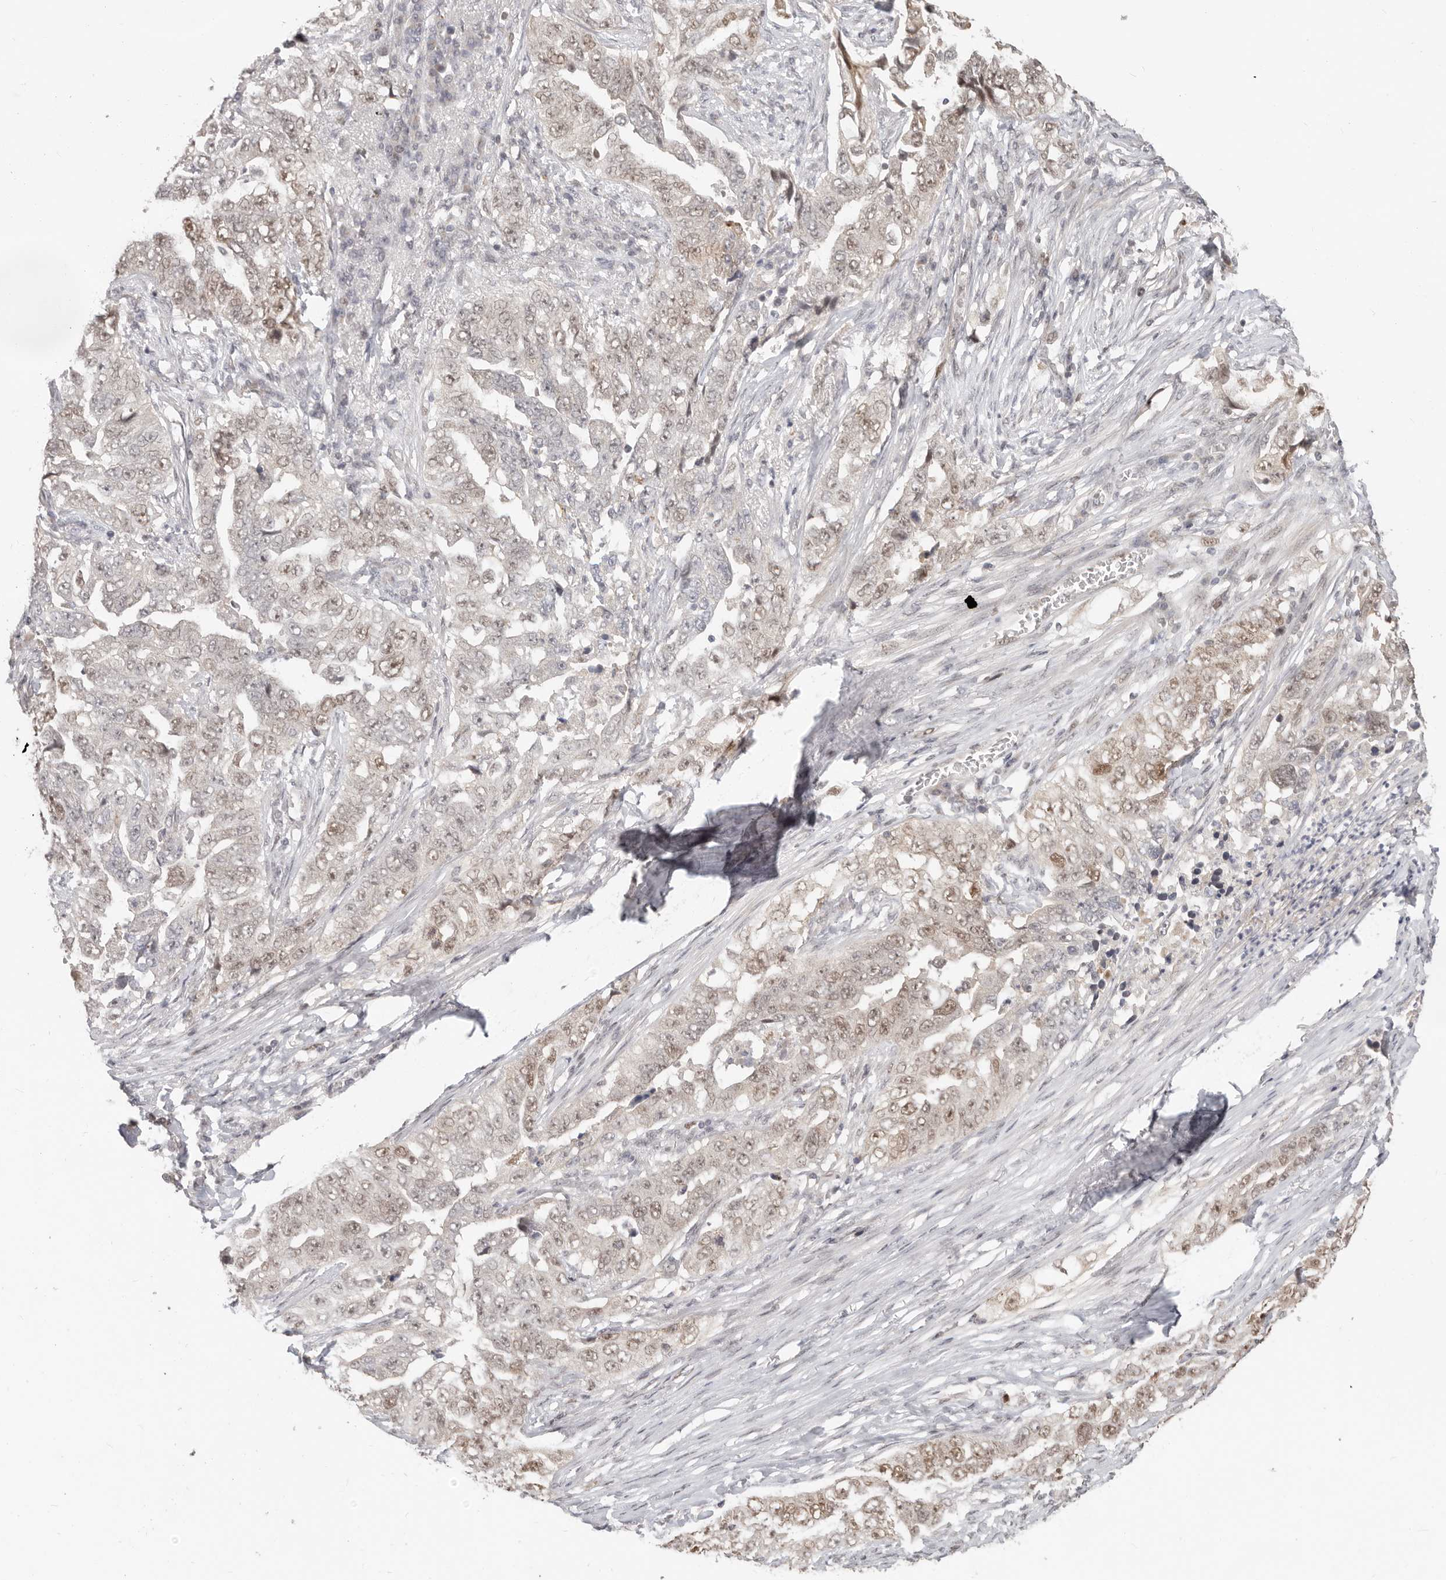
{"staining": {"intensity": "moderate", "quantity": "25%-75%", "location": "nuclear"}, "tissue": "lung cancer", "cell_type": "Tumor cells", "image_type": "cancer", "snomed": [{"axis": "morphology", "description": "Adenocarcinoma, NOS"}, {"axis": "topography", "description": "Lung"}], "caption": "Human lung cancer stained with a protein marker shows moderate staining in tumor cells.", "gene": "RFC2", "patient": {"sex": "female", "age": 51}}